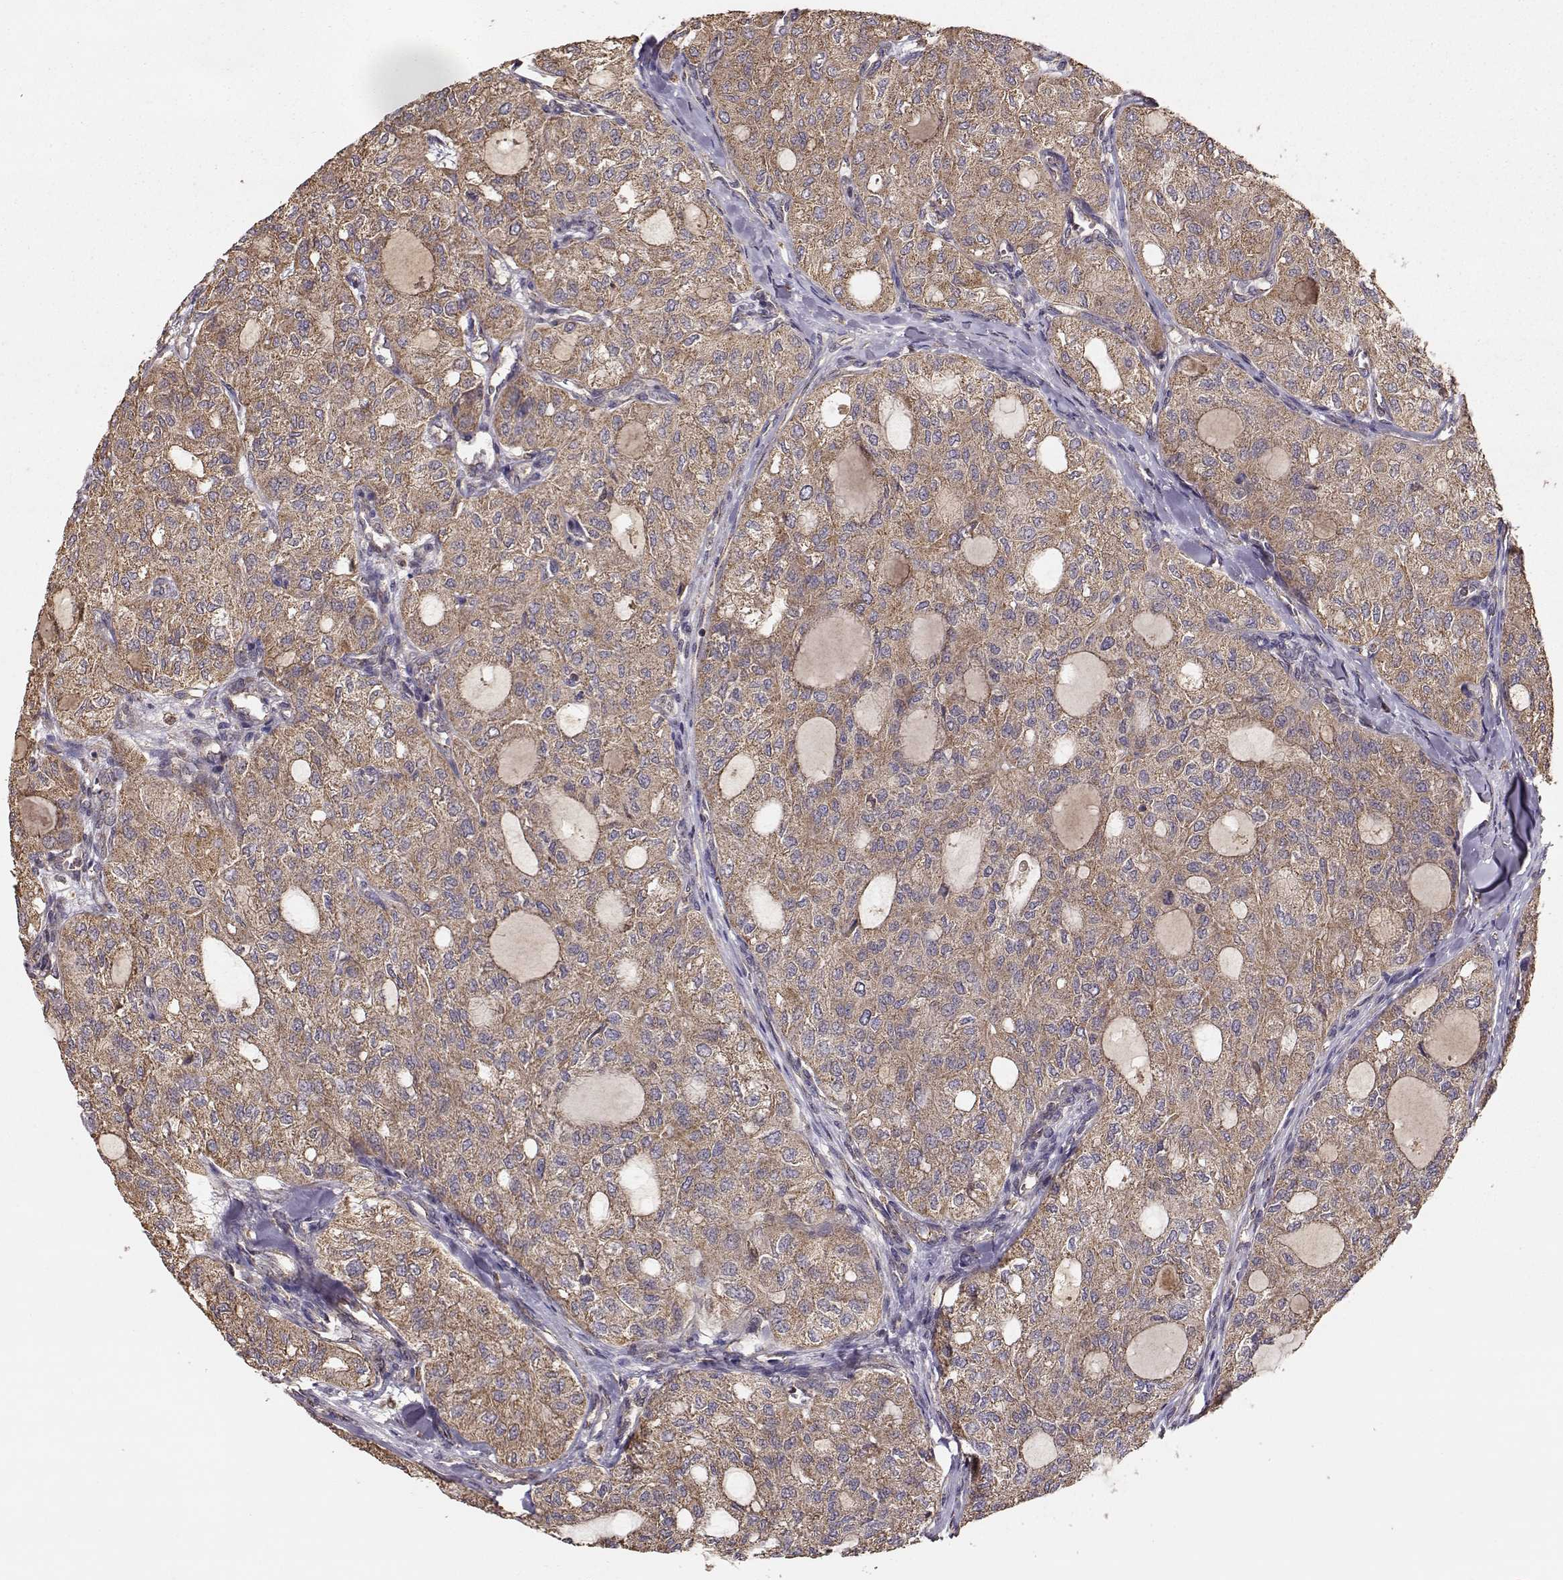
{"staining": {"intensity": "moderate", "quantity": ">75%", "location": "cytoplasmic/membranous"}, "tissue": "thyroid cancer", "cell_type": "Tumor cells", "image_type": "cancer", "snomed": [{"axis": "morphology", "description": "Follicular adenoma carcinoma, NOS"}, {"axis": "topography", "description": "Thyroid gland"}], "caption": "Immunohistochemical staining of thyroid cancer (follicular adenoma carcinoma) shows medium levels of moderate cytoplasmic/membranous protein positivity in approximately >75% of tumor cells. (DAB IHC with brightfield microscopy, high magnification).", "gene": "TARS3", "patient": {"sex": "male", "age": 75}}